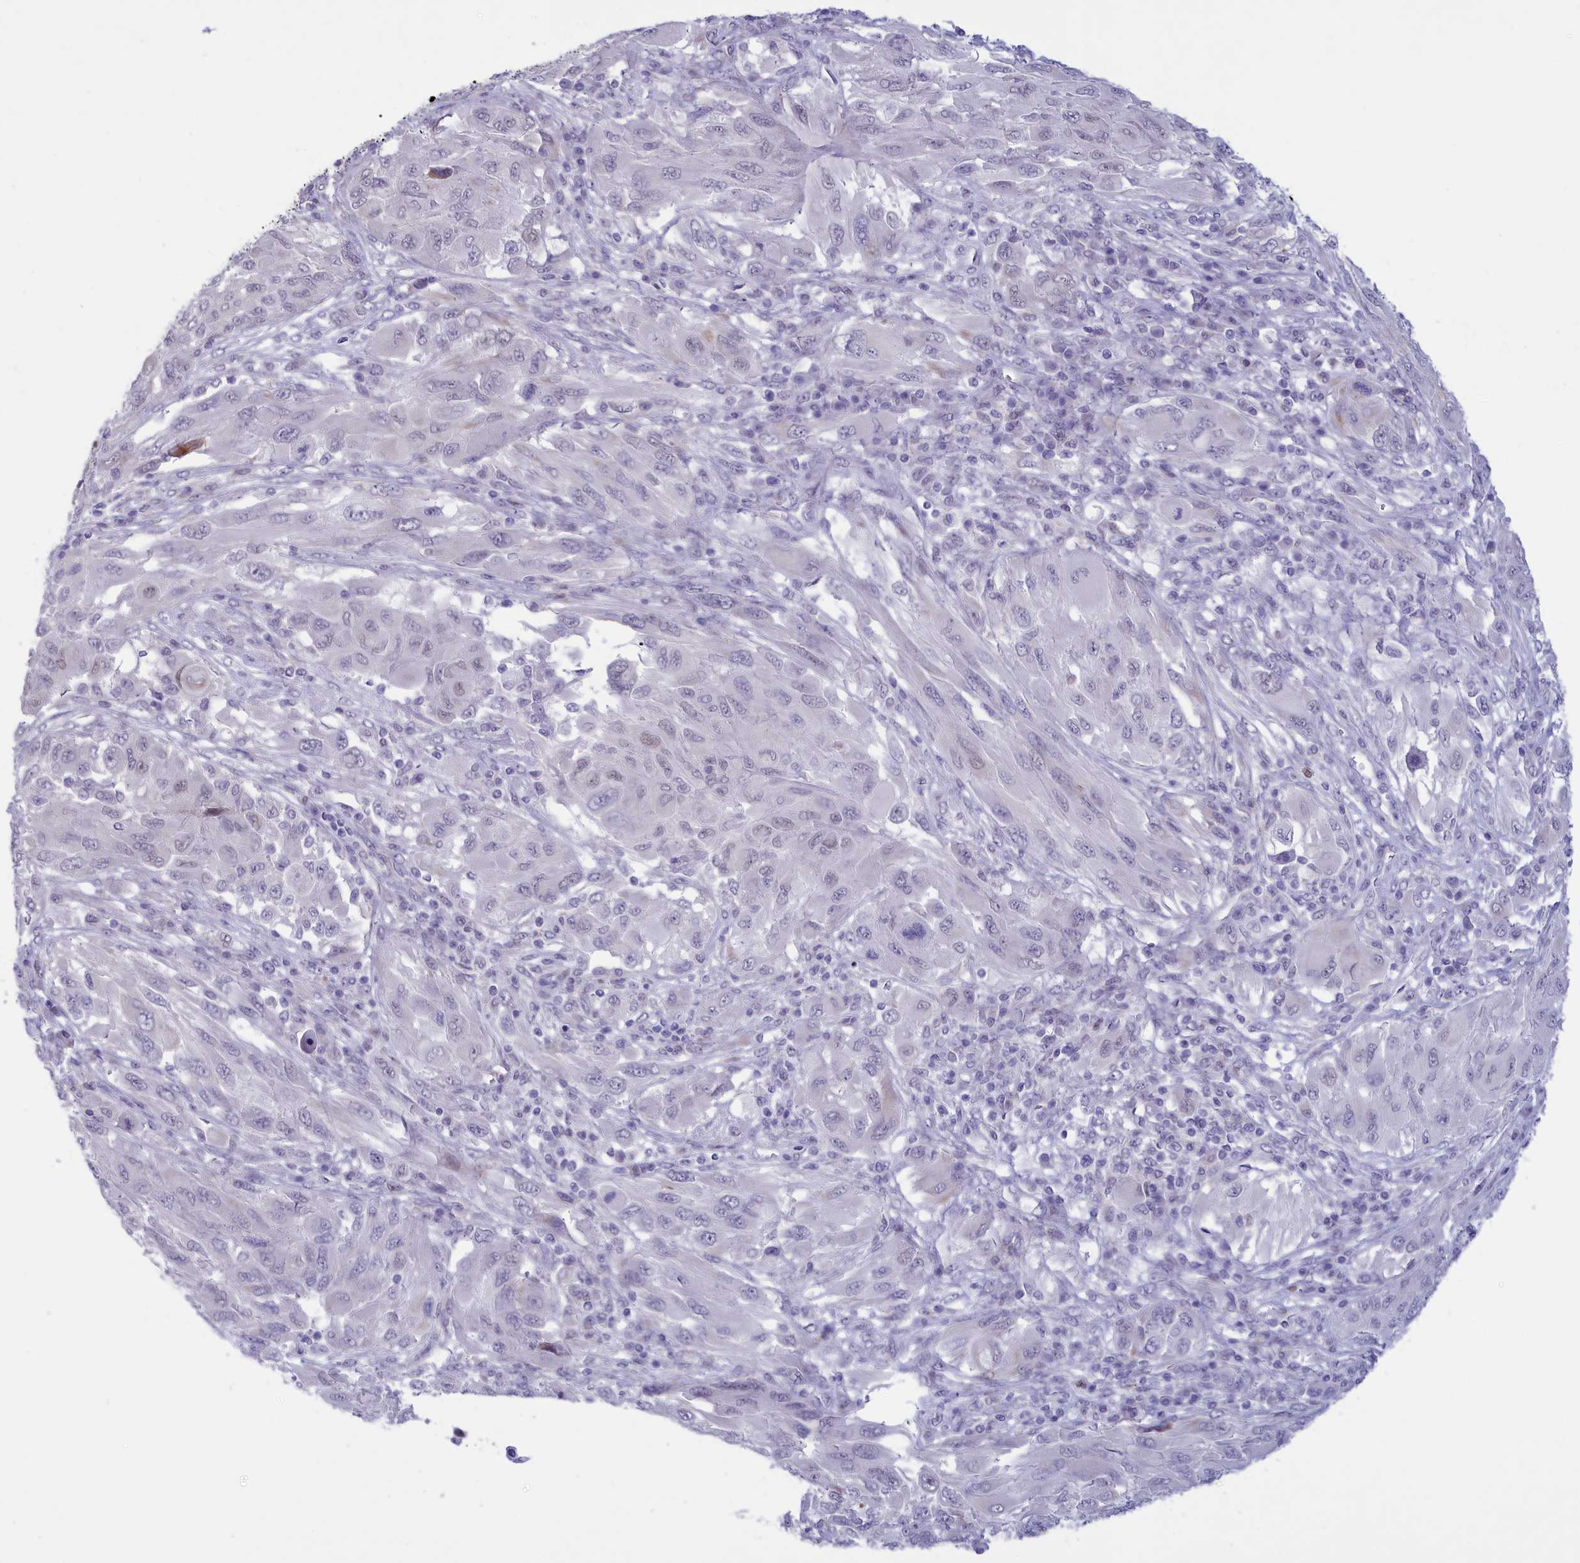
{"staining": {"intensity": "negative", "quantity": "none", "location": "none"}, "tissue": "melanoma", "cell_type": "Tumor cells", "image_type": "cancer", "snomed": [{"axis": "morphology", "description": "Malignant melanoma, NOS"}, {"axis": "topography", "description": "Skin"}], "caption": "Histopathology image shows no protein staining in tumor cells of melanoma tissue.", "gene": "ELOA2", "patient": {"sex": "female", "age": 91}}